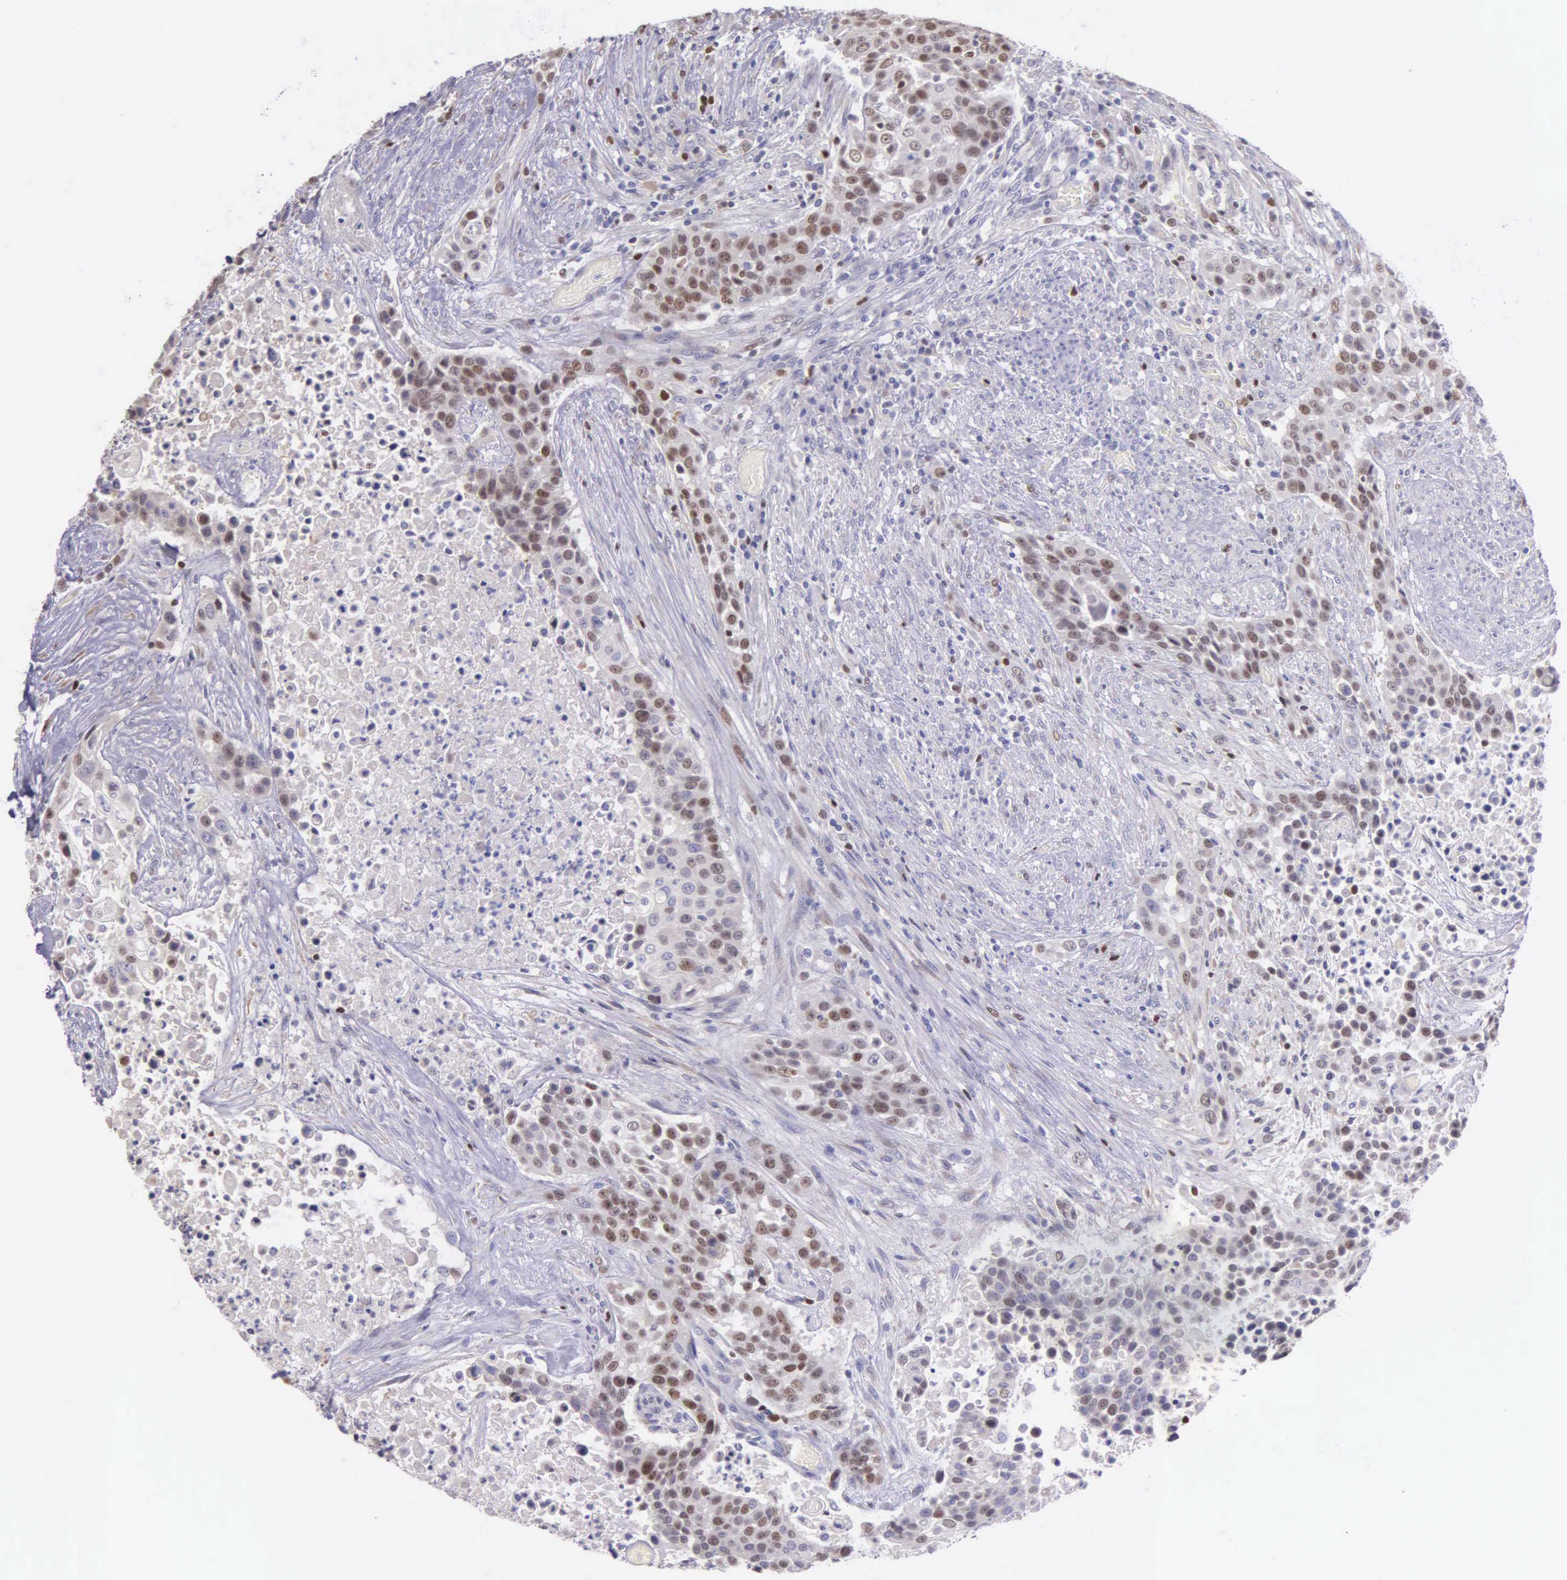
{"staining": {"intensity": "moderate", "quantity": "25%-75%", "location": "nuclear"}, "tissue": "urothelial cancer", "cell_type": "Tumor cells", "image_type": "cancer", "snomed": [{"axis": "morphology", "description": "Urothelial carcinoma, High grade"}, {"axis": "topography", "description": "Urinary bladder"}], "caption": "The immunohistochemical stain shows moderate nuclear expression in tumor cells of high-grade urothelial carcinoma tissue. (Brightfield microscopy of DAB IHC at high magnification).", "gene": "MCM5", "patient": {"sex": "male", "age": 74}}